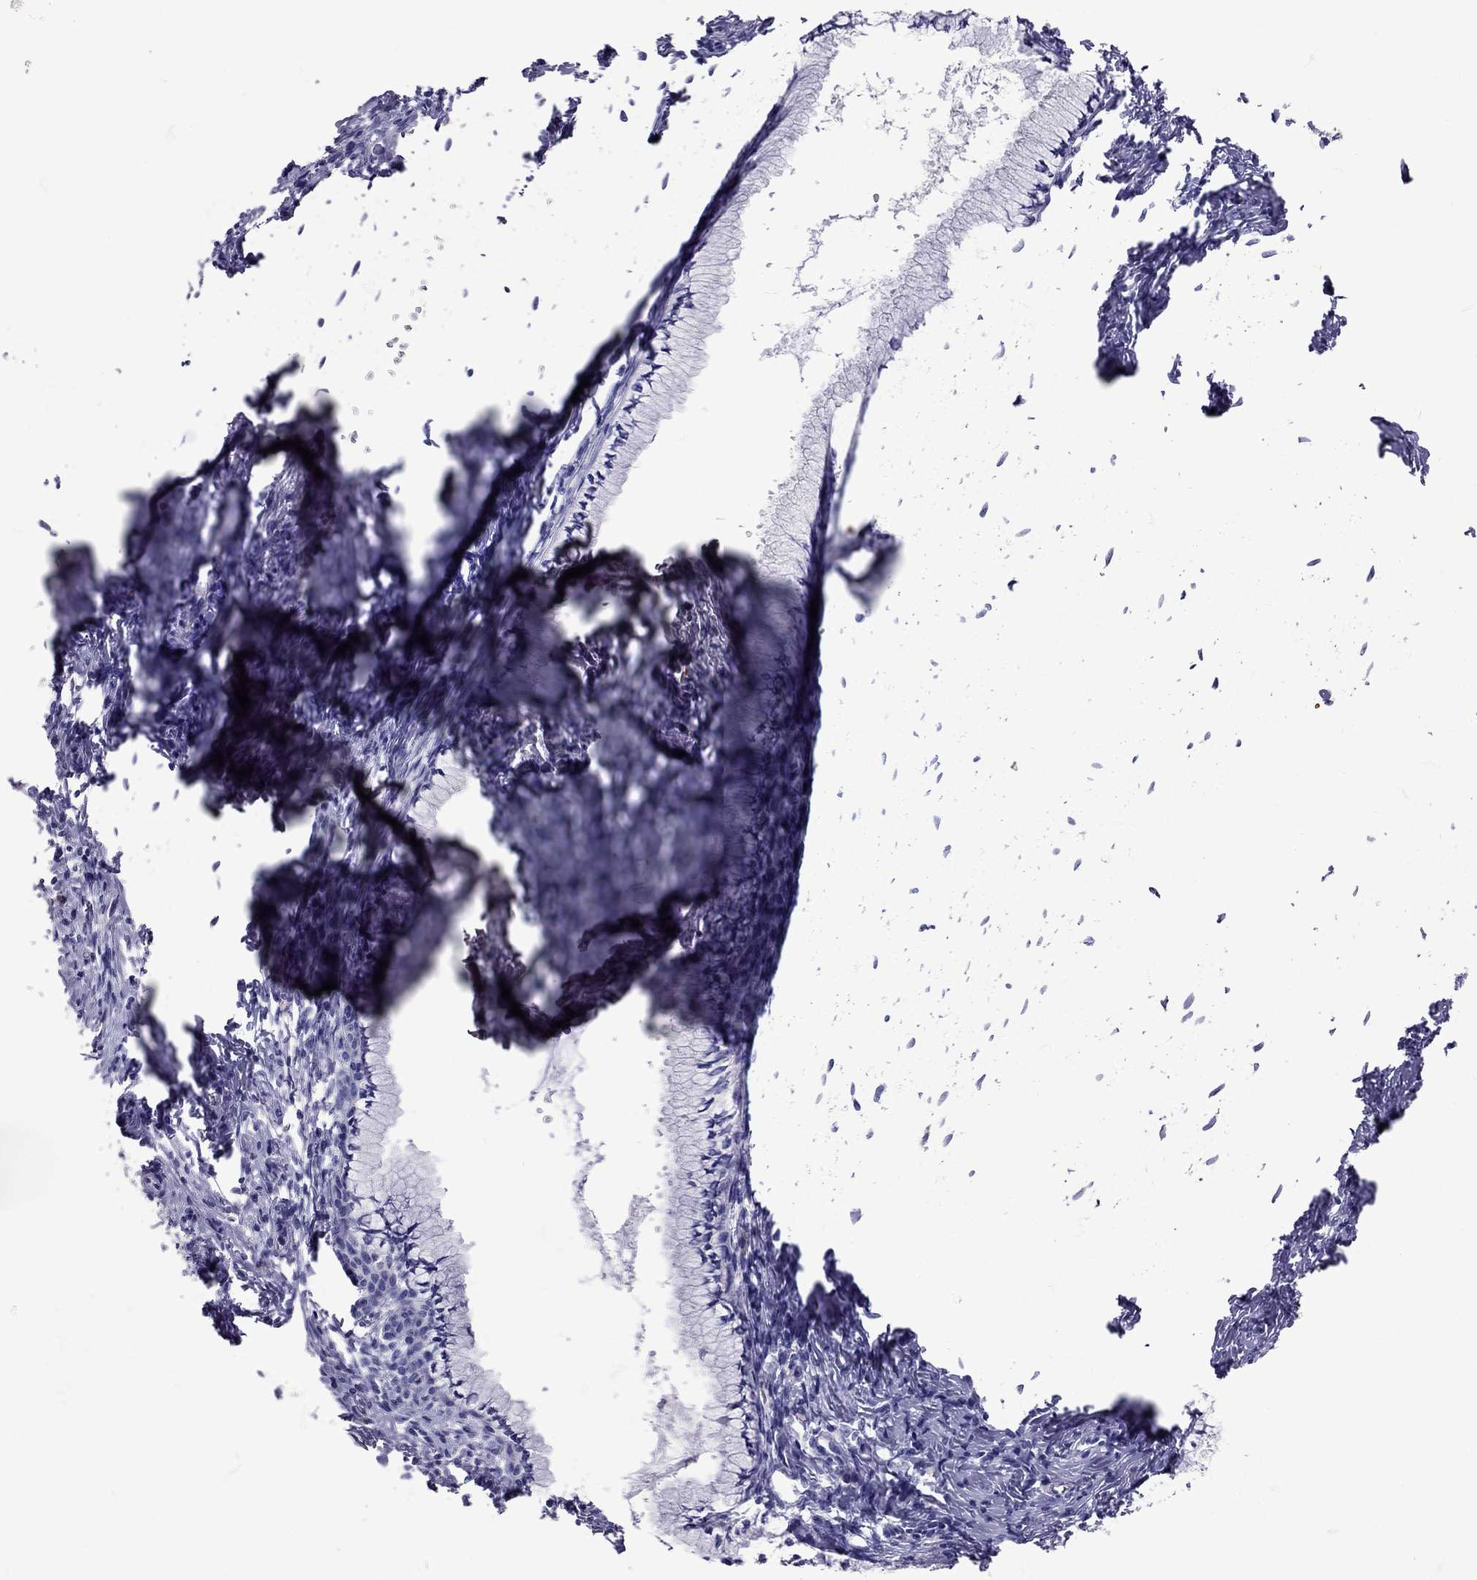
{"staining": {"intensity": "negative", "quantity": "none", "location": "none"}, "tissue": "cervical cancer", "cell_type": "Tumor cells", "image_type": "cancer", "snomed": [{"axis": "morphology", "description": "Squamous cell carcinoma, NOS"}, {"axis": "topography", "description": "Cervix"}], "caption": "Micrograph shows no protein positivity in tumor cells of cervical squamous cell carcinoma tissue.", "gene": "TBR1", "patient": {"sex": "female", "age": 62}}